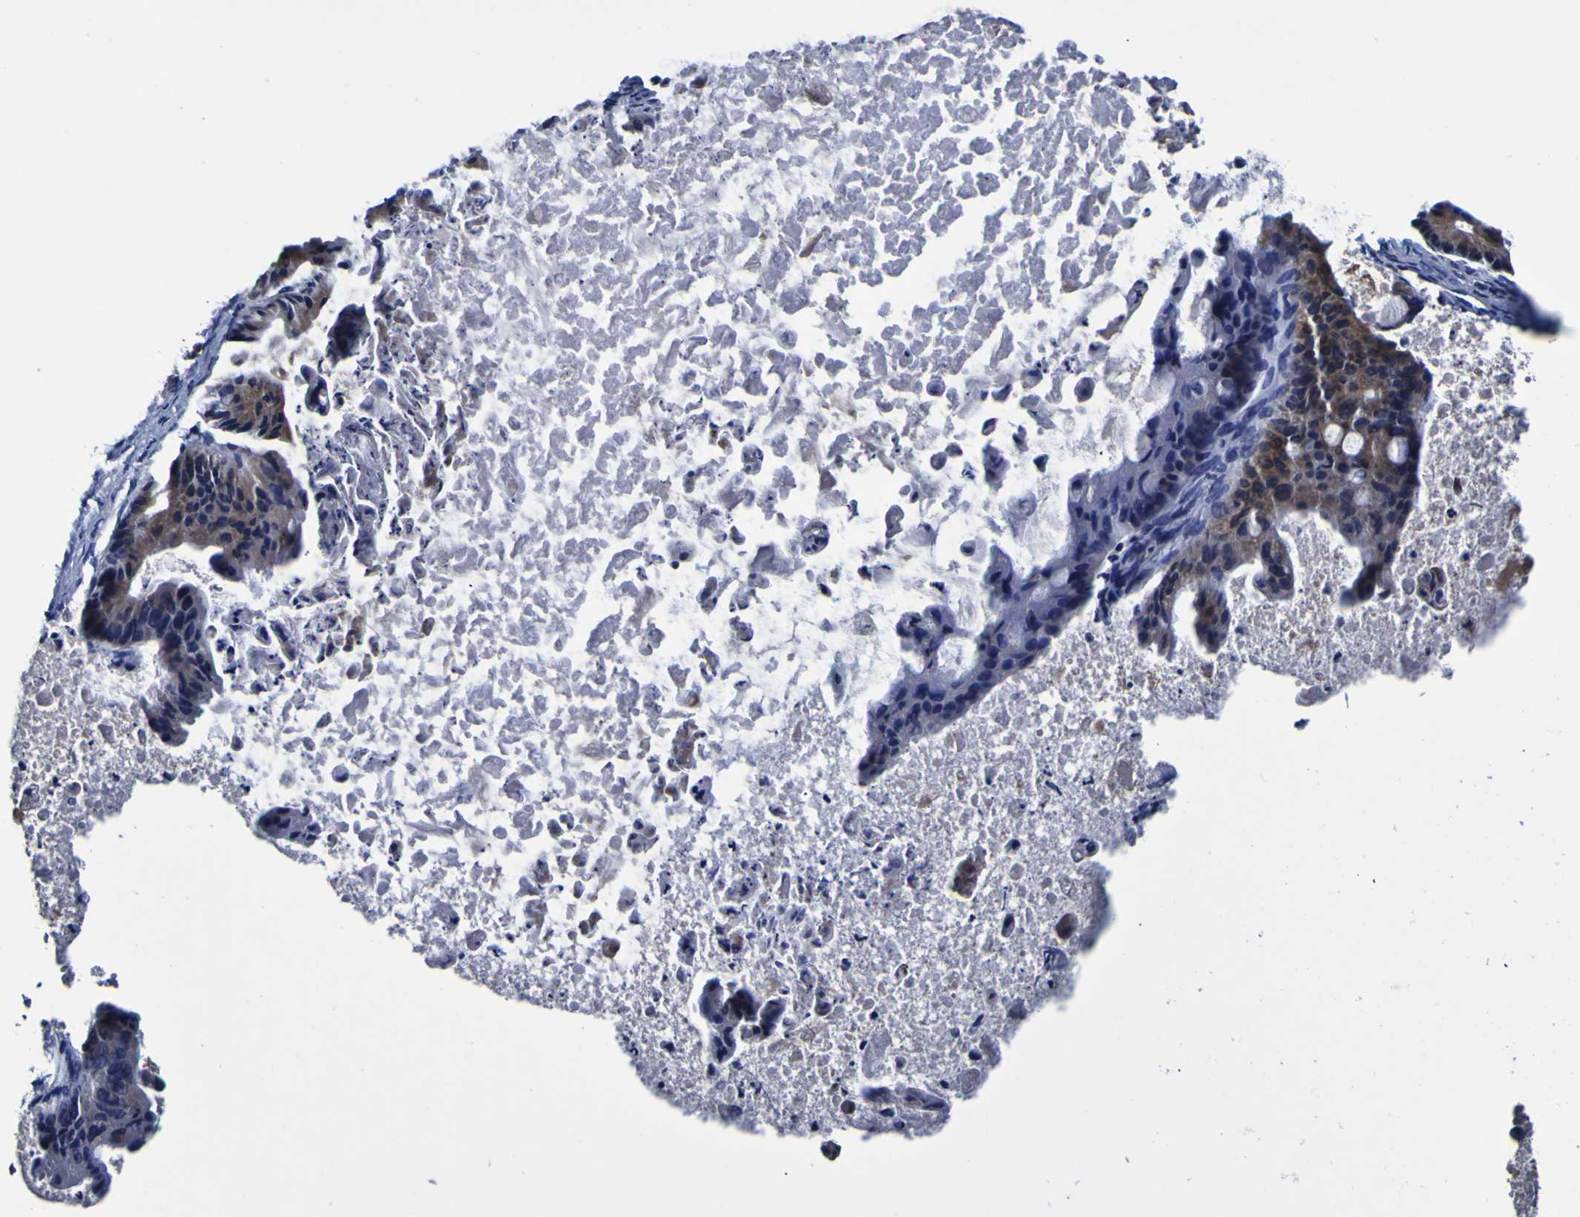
{"staining": {"intensity": "moderate", "quantity": ">75%", "location": "cytoplasmic/membranous"}, "tissue": "ovarian cancer", "cell_type": "Tumor cells", "image_type": "cancer", "snomed": [{"axis": "morphology", "description": "Cystadenocarcinoma, mucinous, NOS"}, {"axis": "topography", "description": "Ovary"}], "caption": "Immunohistochemical staining of ovarian mucinous cystadenocarcinoma shows moderate cytoplasmic/membranous protein positivity in about >75% of tumor cells. (Brightfield microscopy of DAB IHC at high magnification).", "gene": "PDLIM4", "patient": {"sex": "female", "age": 37}}